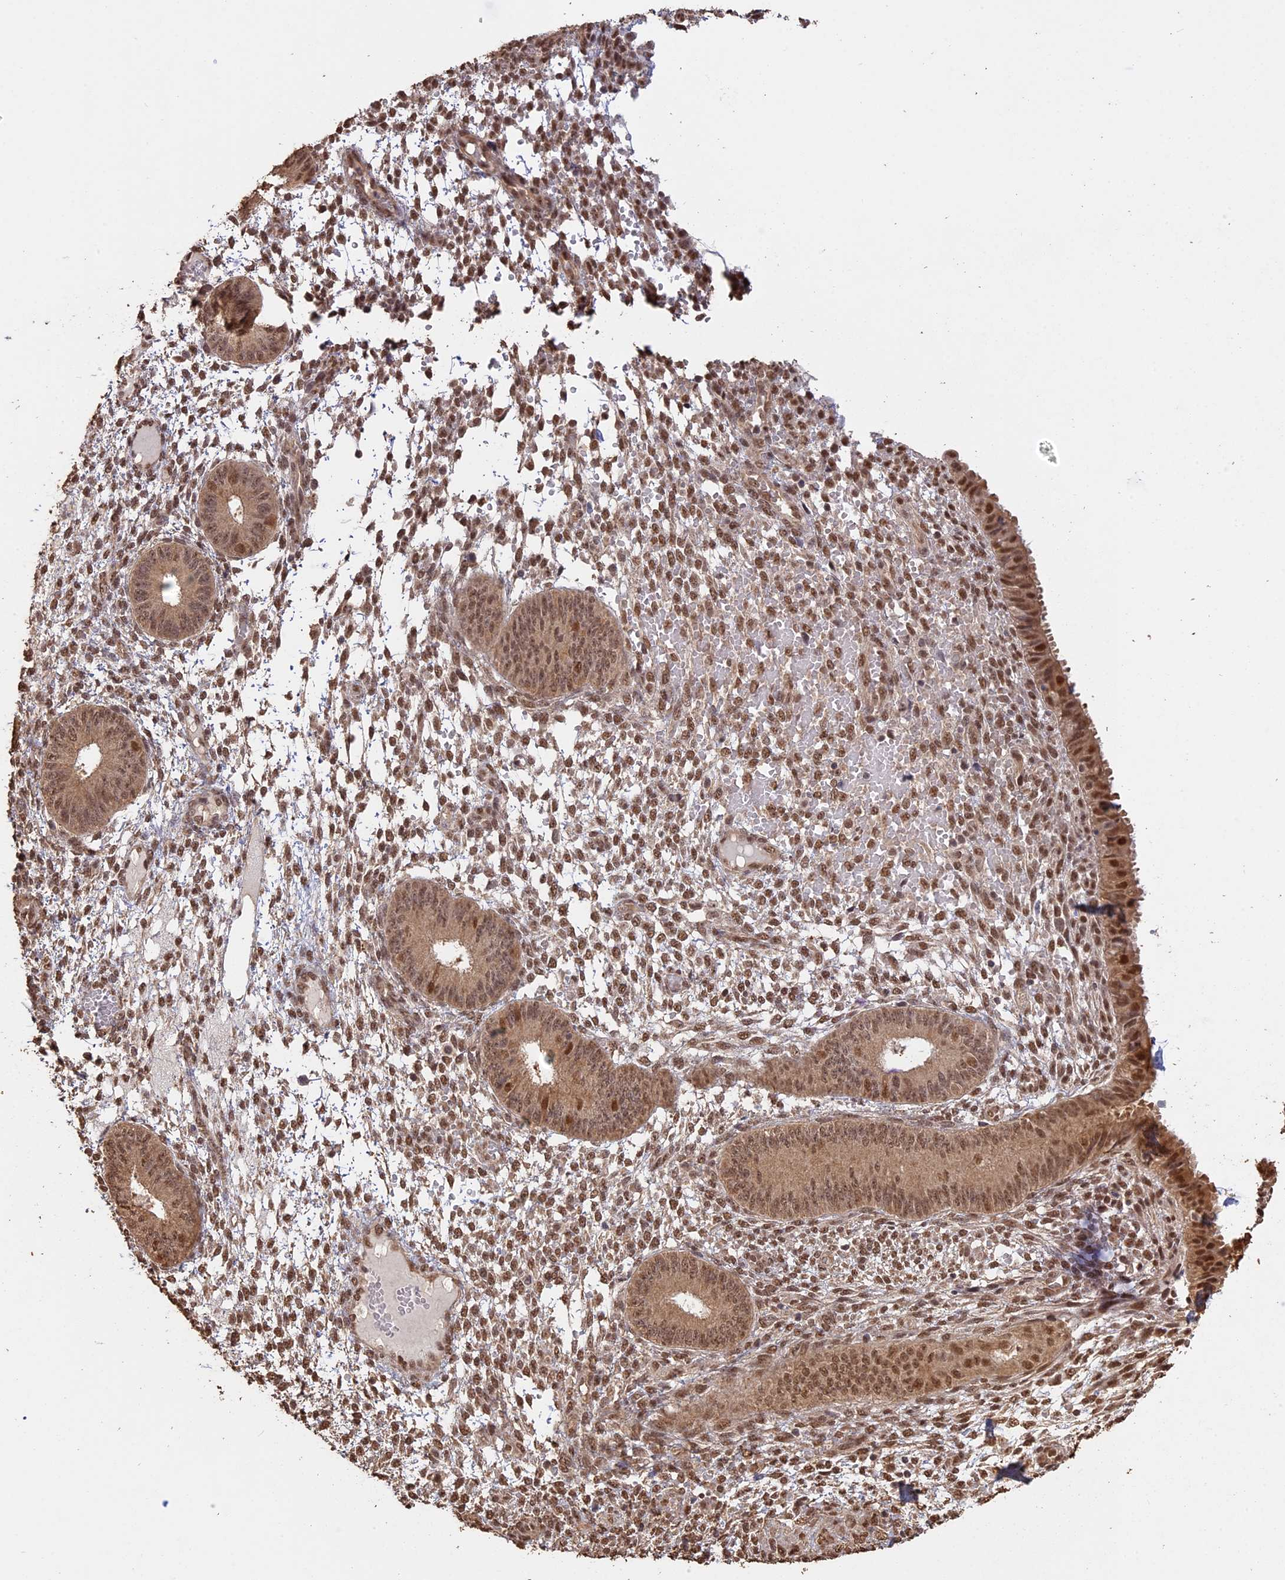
{"staining": {"intensity": "moderate", "quantity": ">75%", "location": "nuclear"}, "tissue": "endometrium", "cell_type": "Cells in endometrial stroma", "image_type": "normal", "snomed": [{"axis": "morphology", "description": "Normal tissue, NOS"}, {"axis": "topography", "description": "Endometrium"}], "caption": "This is a micrograph of IHC staining of normal endometrium, which shows moderate staining in the nuclear of cells in endometrial stroma.", "gene": "PSMC6", "patient": {"sex": "female", "age": 49}}